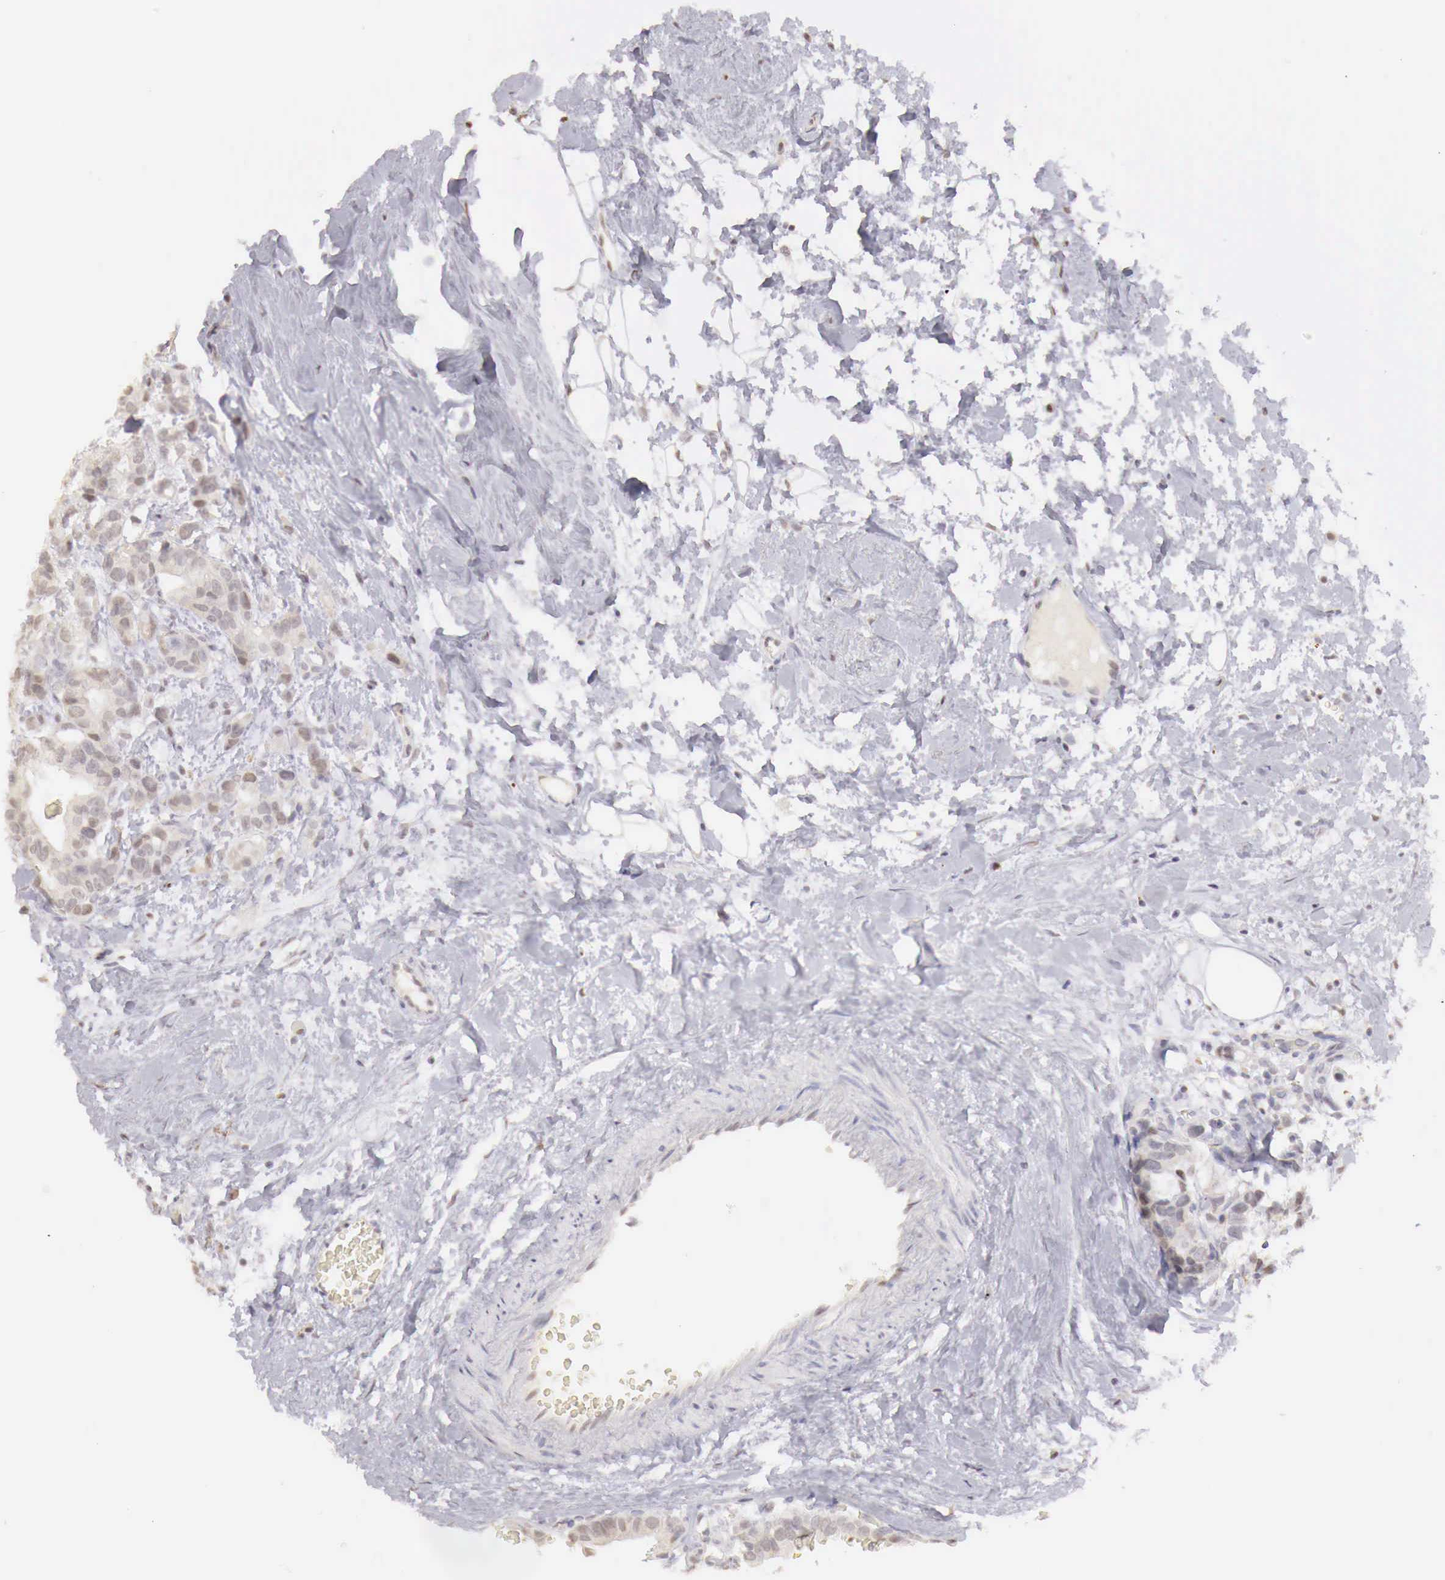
{"staining": {"intensity": "weak", "quantity": "25%-75%", "location": "cytoplasmic/membranous,nuclear"}, "tissue": "breast cancer", "cell_type": "Tumor cells", "image_type": "cancer", "snomed": [{"axis": "morphology", "description": "Duct carcinoma"}, {"axis": "topography", "description": "Breast"}], "caption": "DAB immunohistochemical staining of breast intraductal carcinoma displays weak cytoplasmic/membranous and nuclear protein expression in about 25%-75% of tumor cells. (IHC, brightfield microscopy, high magnification).", "gene": "UBA1", "patient": {"sex": "female", "age": 69}}